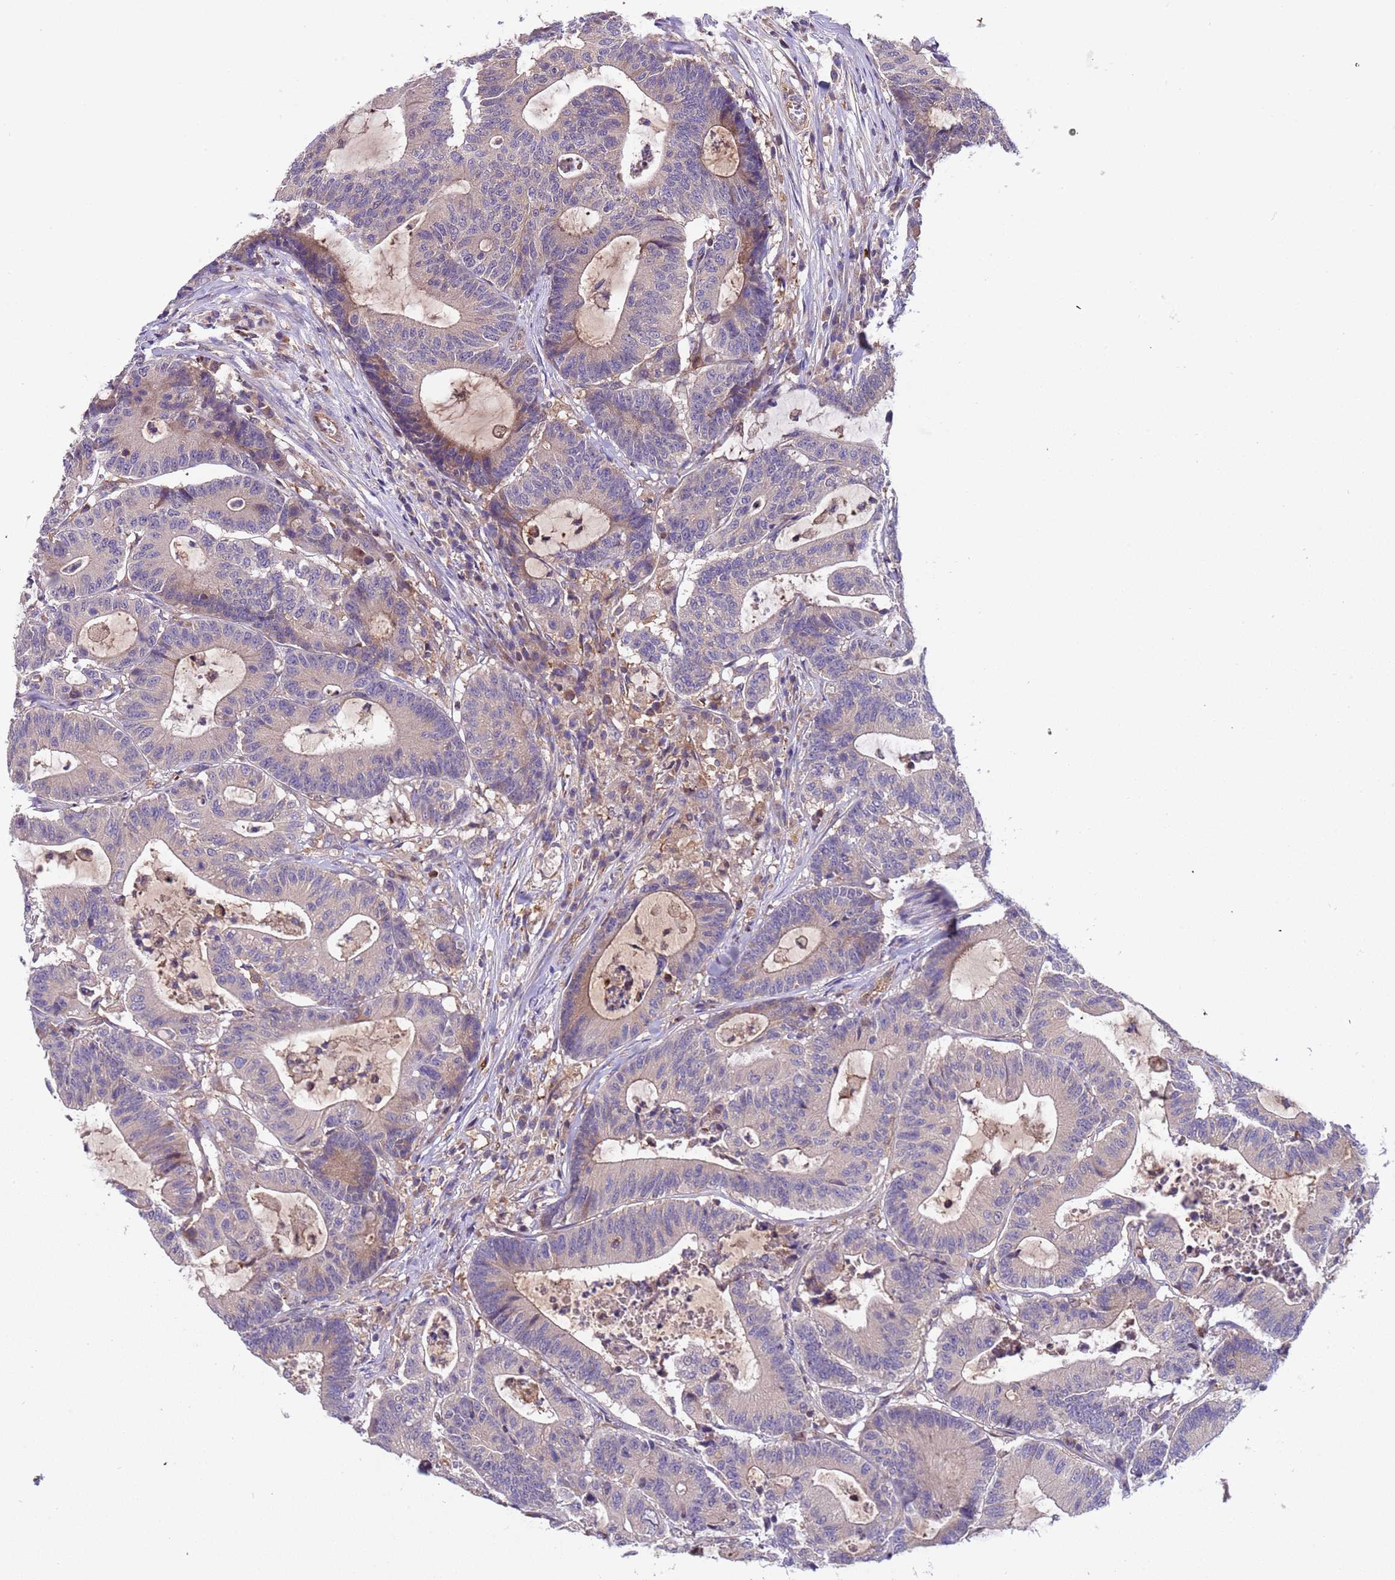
{"staining": {"intensity": "negative", "quantity": "none", "location": "none"}, "tissue": "colorectal cancer", "cell_type": "Tumor cells", "image_type": "cancer", "snomed": [{"axis": "morphology", "description": "Adenocarcinoma, NOS"}, {"axis": "topography", "description": "Colon"}], "caption": "The immunohistochemistry micrograph has no significant expression in tumor cells of colorectal adenocarcinoma tissue. (DAB (3,3'-diaminobenzidine) immunohistochemistry with hematoxylin counter stain).", "gene": "PARP16", "patient": {"sex": "female", "age": 84}}